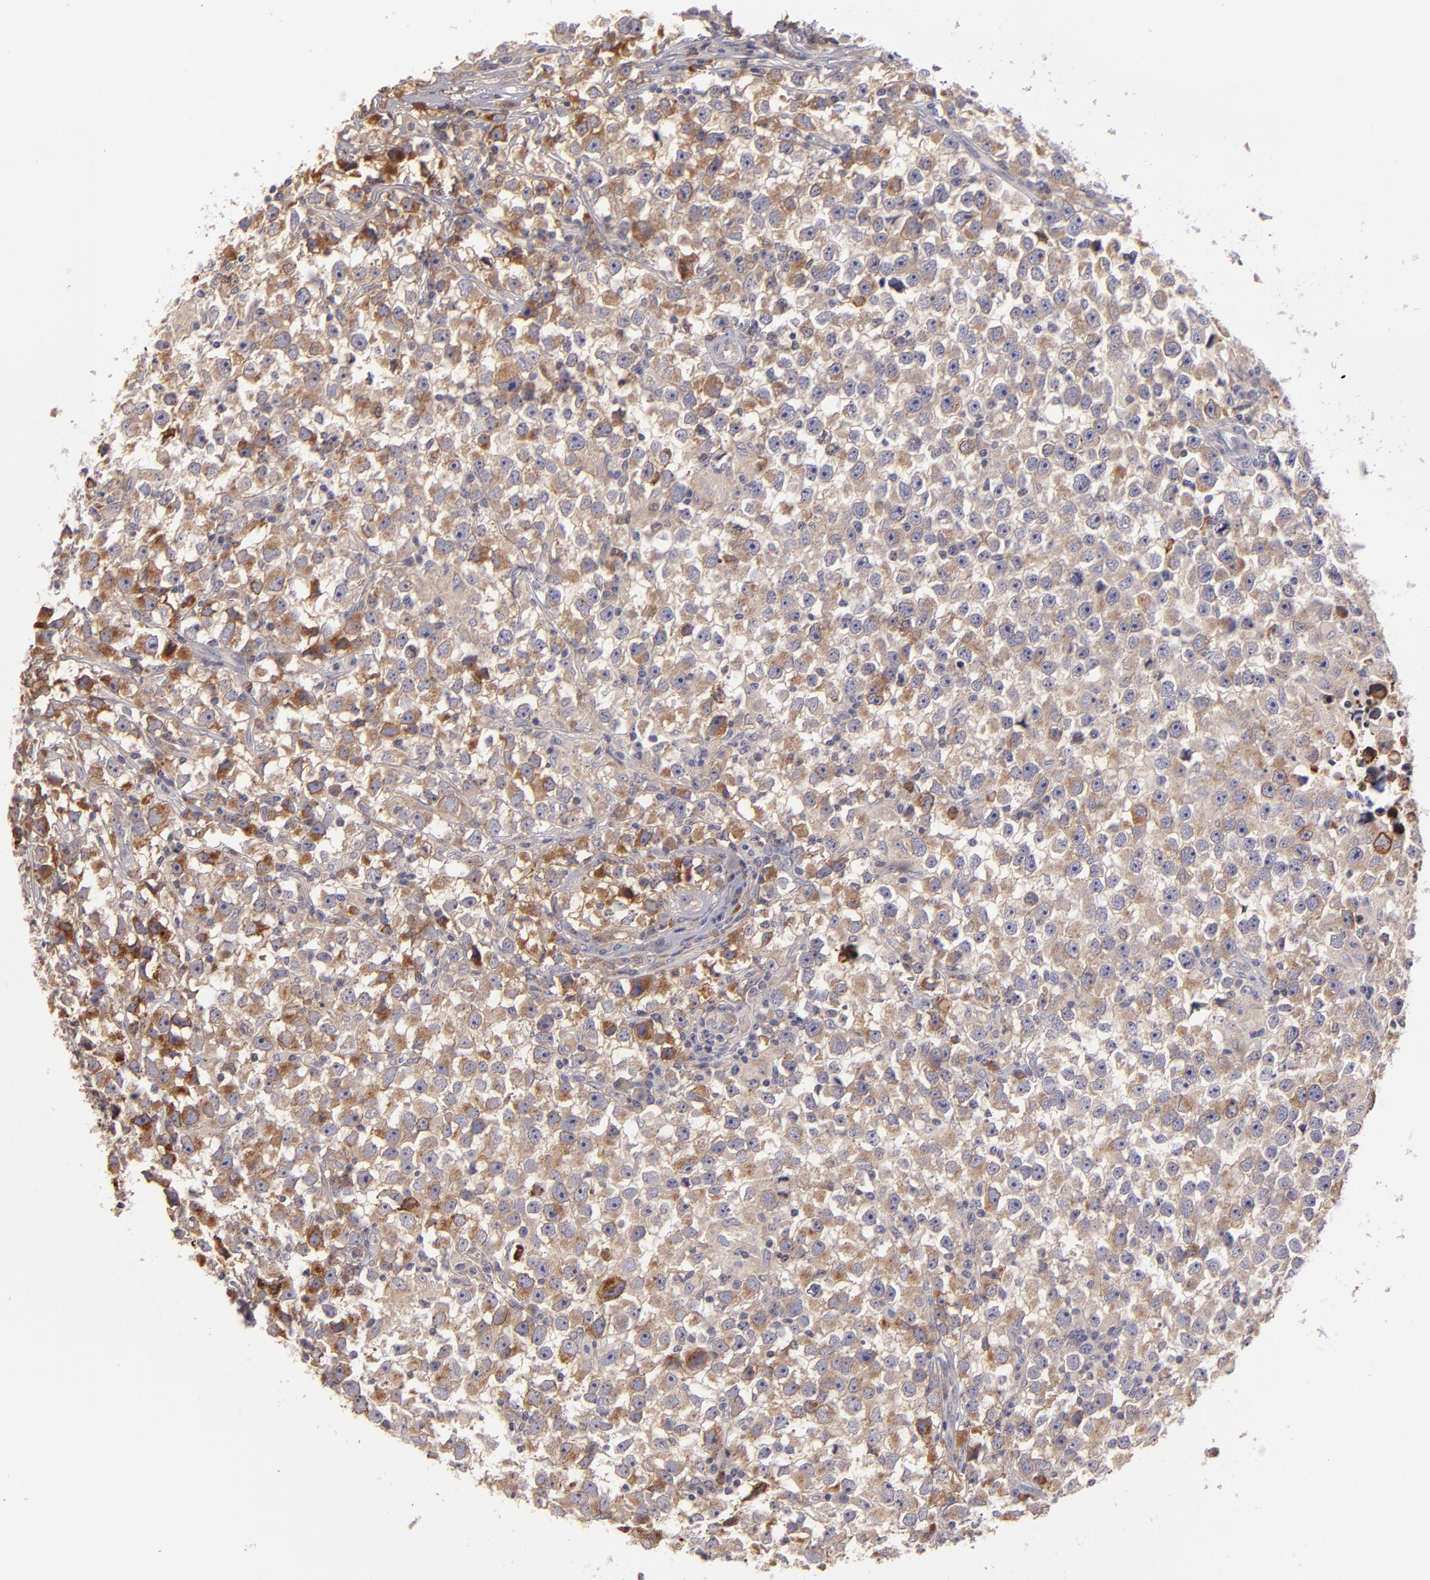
{"staining": {"intensity": "moderate", "quantity": ">75%", "location": "cytoplasmic/membranous"}, "tissue": "testis cancer", "cell_type": "Tumor cells", "image_type": "cancer", "snomed": [{"axis": "morphology", "description": "Seminoma, NOS"}, {"axis": "topography", "description": "Testis"}], "caption": "IHC of seminoma (testis) demonstrates medium levels of moderate cytoplasmic/membranous staining in about >75% of tumor cells.", "gene": "CFB", "patient": {"sex": "male", "age": 33}}